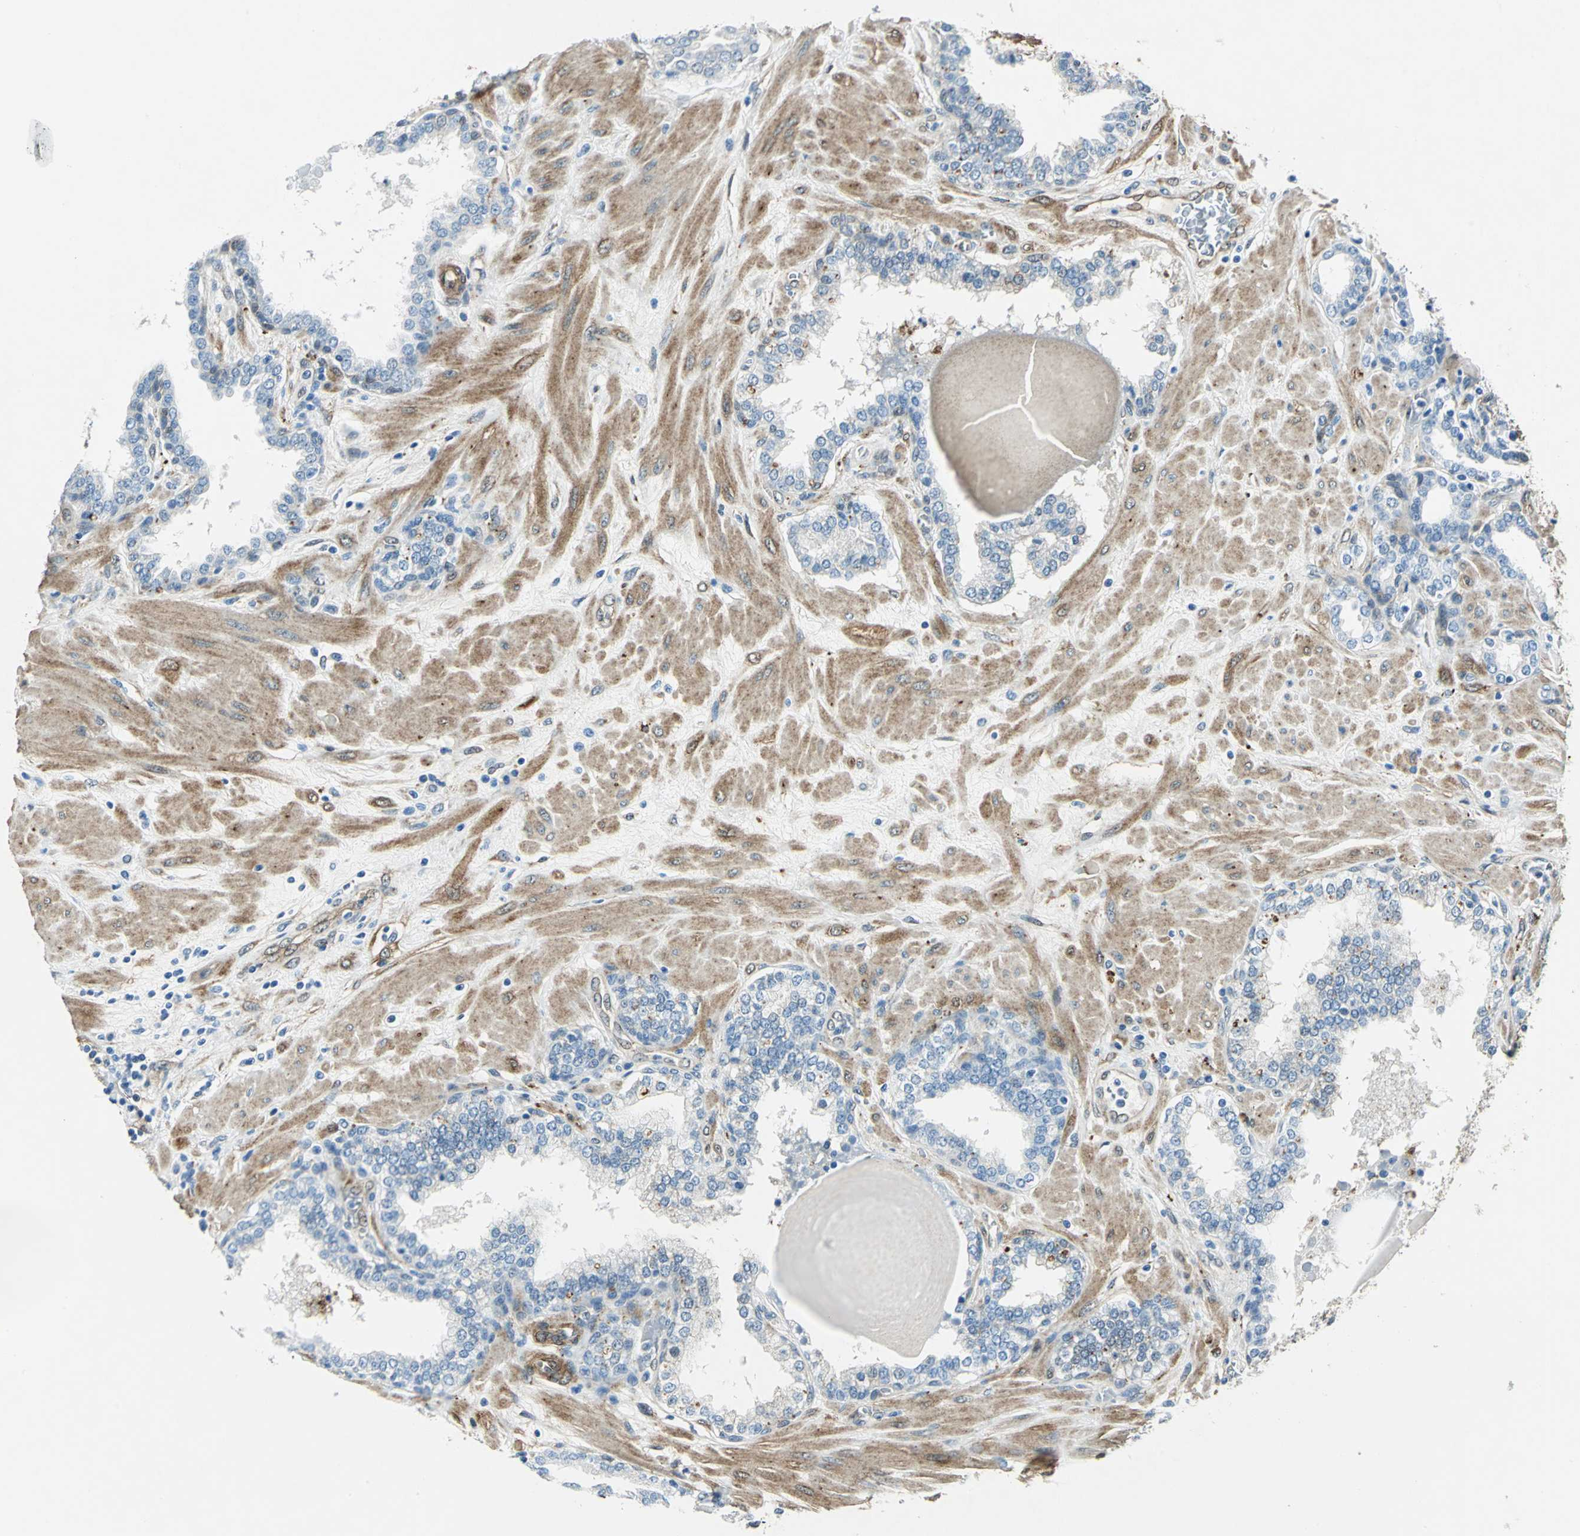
{"staining": {"intensity": "moderate", "quantity": "25%-75%", "location": "cytoplasmic/membranous"}, "tissue": "prostate", "cell_type": "Glandular cells", "image_type": "normal", "snomed": [{"axis": "morphology", "description": "Normal tissue, NOS"}, {"axis": "topography", "description": "Prostate"}], "caption": "A photomicrograph showing moderate cytoplasmic/membranous expression in approximately 25%-75% of glandular cells in normal prostate, as visualized by brown immunohistochemical staining.", "gene": "HSPB1", "patient": {"sex": "male", "age": 51}}